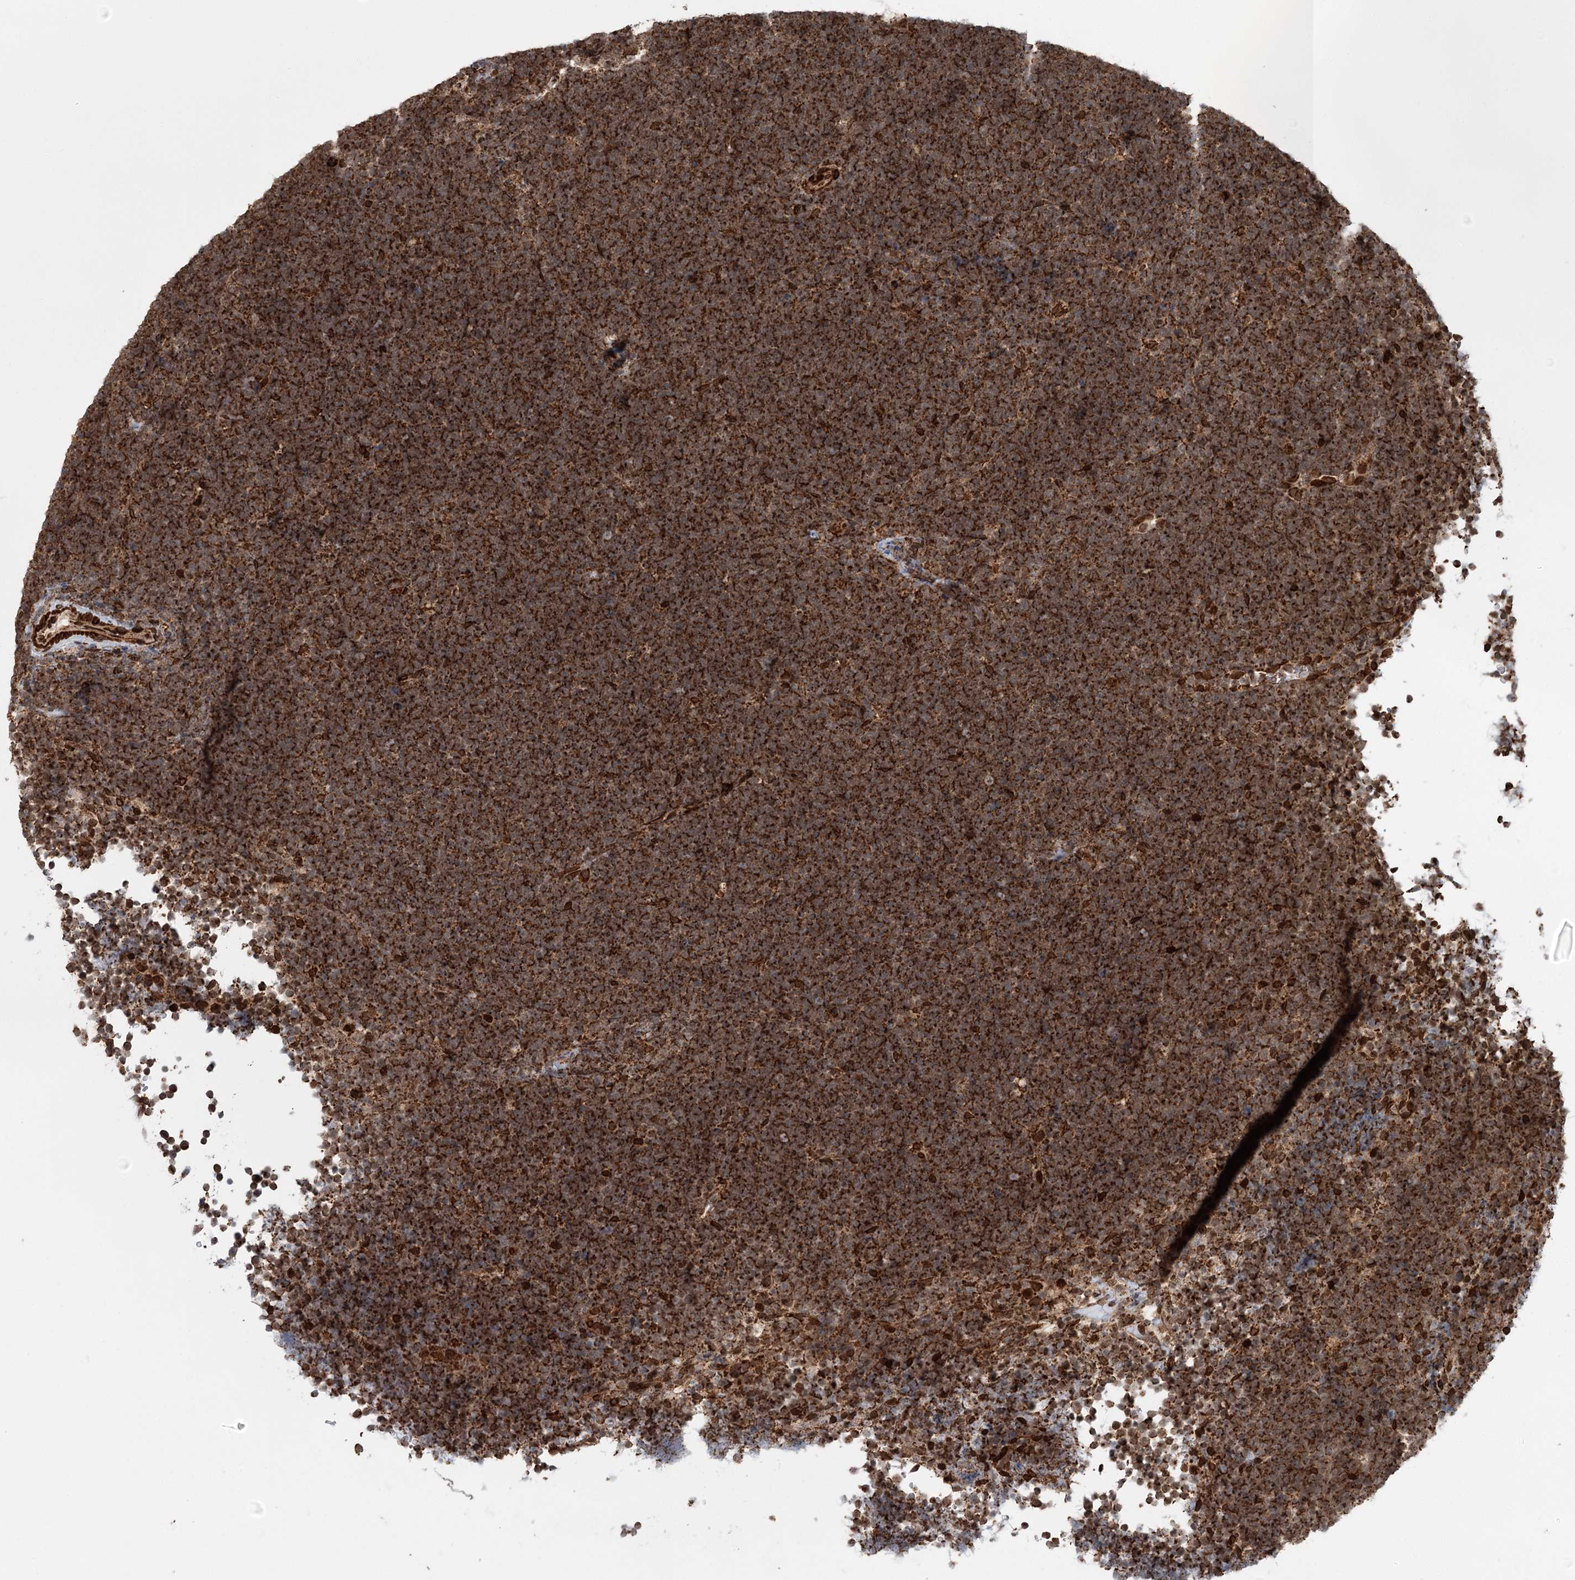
{"staining": {"intensity": "strong", "quantity": ">75%", "location": "cytoplasmic/membranous"}, "tissue": "lymphoma", "cell_type": "Tumor cells", "image_type": "cancer", "snomed": [{"axis": "morphology", "description": "Malignant lymphoma, non-Hodgkin's type, High grade"}, {"axis": "topography", "description": "Lymph node"}], "caption": "Lymphoma tissue reveals strong cytoplasmic/membranous staining in about >75% of tumor cells (IHC, brightfield microscopy, high magnification).", "gene": "BCKDHA", "patient": {"sex": "male", "age": 13}}